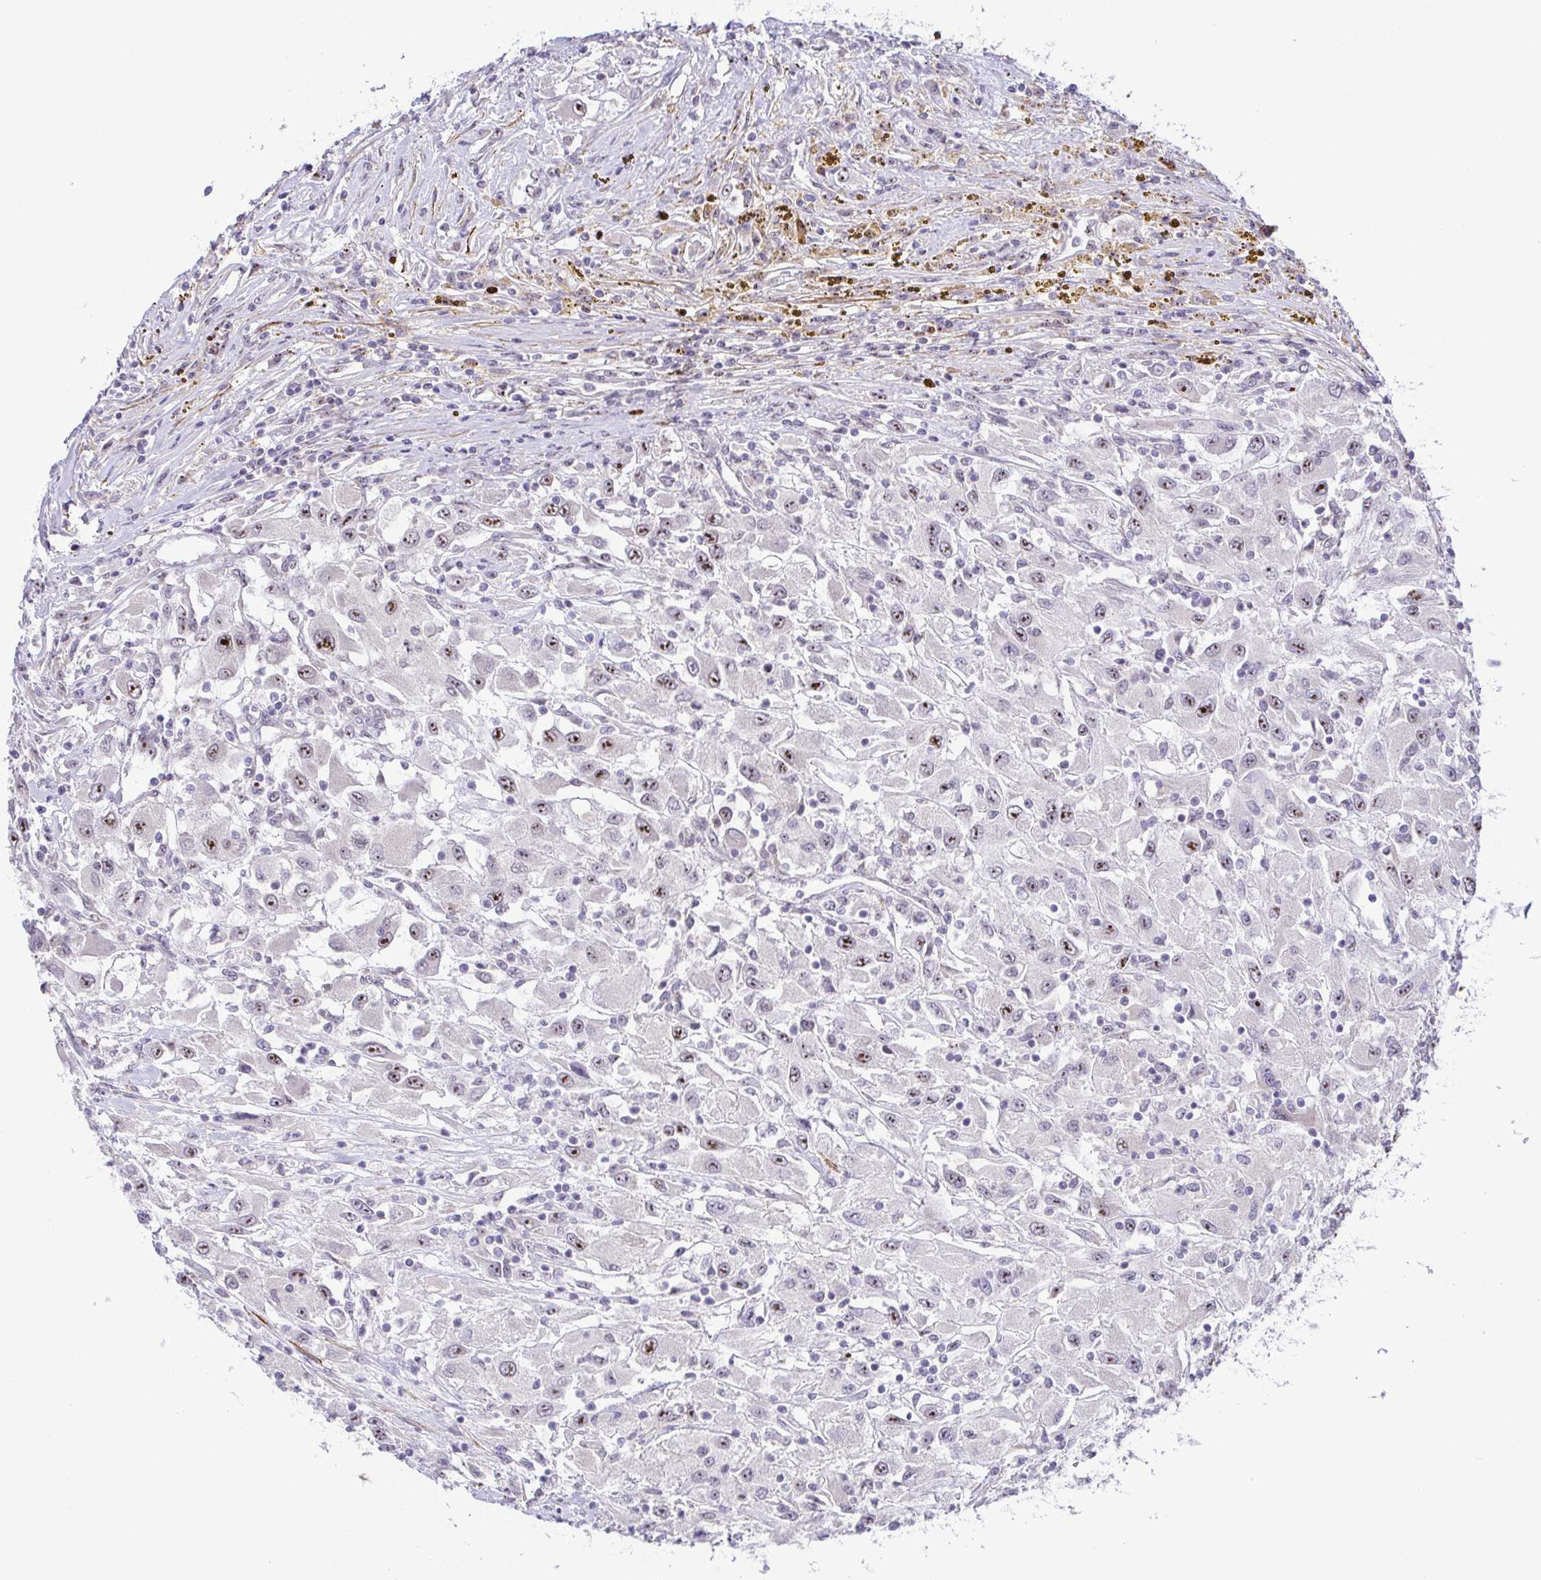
{"staining": {"intensity": "moderate", "quantity": "<25%", "location": "nuclear"}, "tissue": "renal cancer", "cell_type": "Tumor cells", "image_type": "cancer", "snomed": [{"axis": "morphology", "description": "Adenocarcinoma, NOS"}, {"axis": "topography", "description": "Kidney"}], "caption": "Renal adenocarcinoma stained with DAB (3,3'-diaminobenzidine) immunohistochemistry (IHC) demonstrates low levels of moderate nuclear staining in approximately <25% of tumor cells.", "gene": "RSL24D1", "patient": {"sex": "female", "age": 67}}